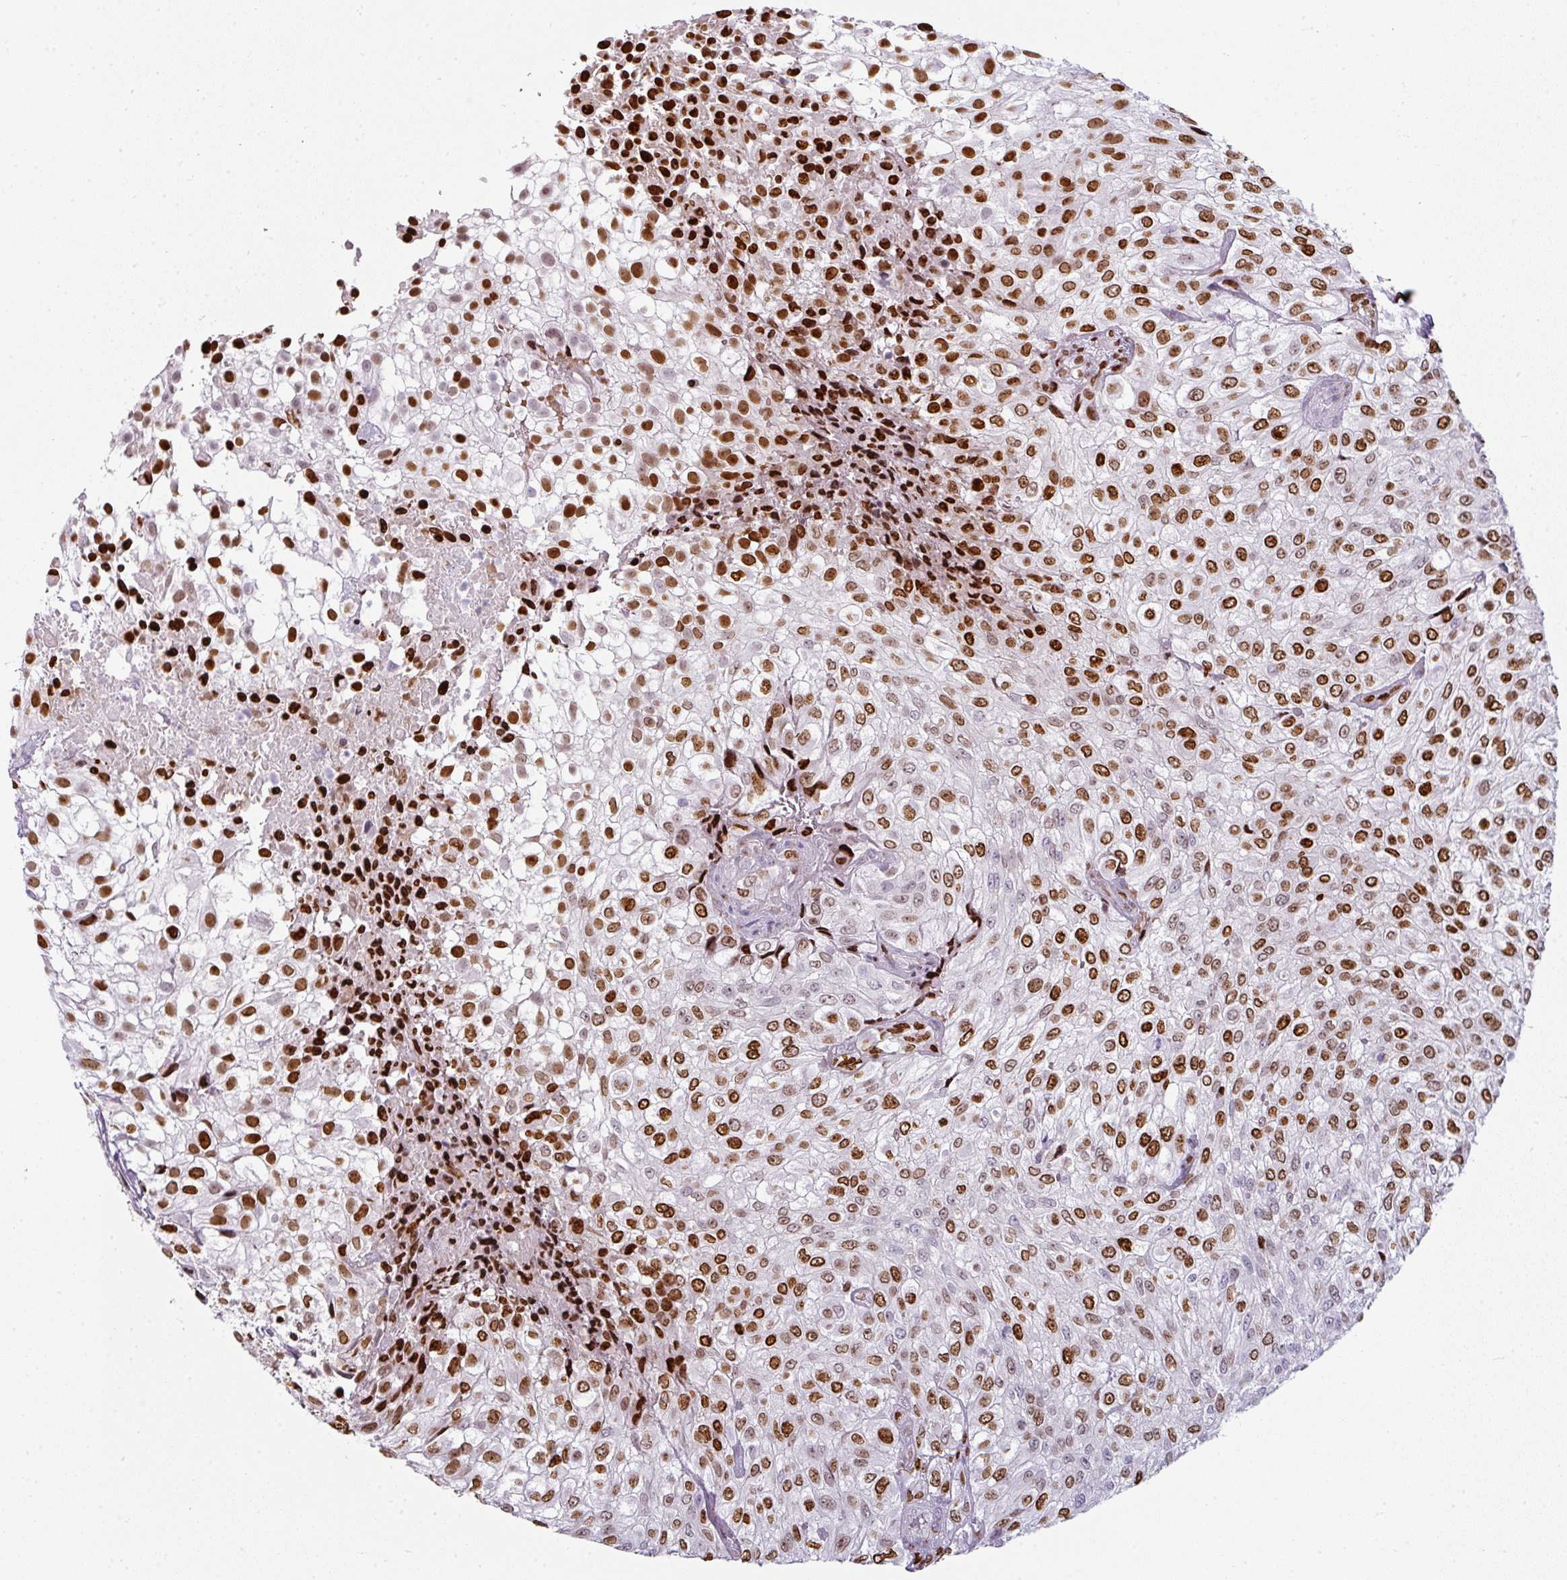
{"staining": {"intensity": "strong", "quantity": ">75%", "location": "nuclear"}, "tissue": "urothelial cancer", "cell_type": "Tumor cells", "image_type": "cancer", "snomed": [{"axis": "morphology", "description": "Urothelial carcinoma, High grade"}, {"axis": "topography", "description": "Urinary bladder"}], "caption": "Brown immunohistochemical staining in human urothelial cancer demonstrates strong nuclear positivity in approximately >75% of tumor cells.", "gene": "SYT8", "patient": {"sex": "male", "age": 56}}